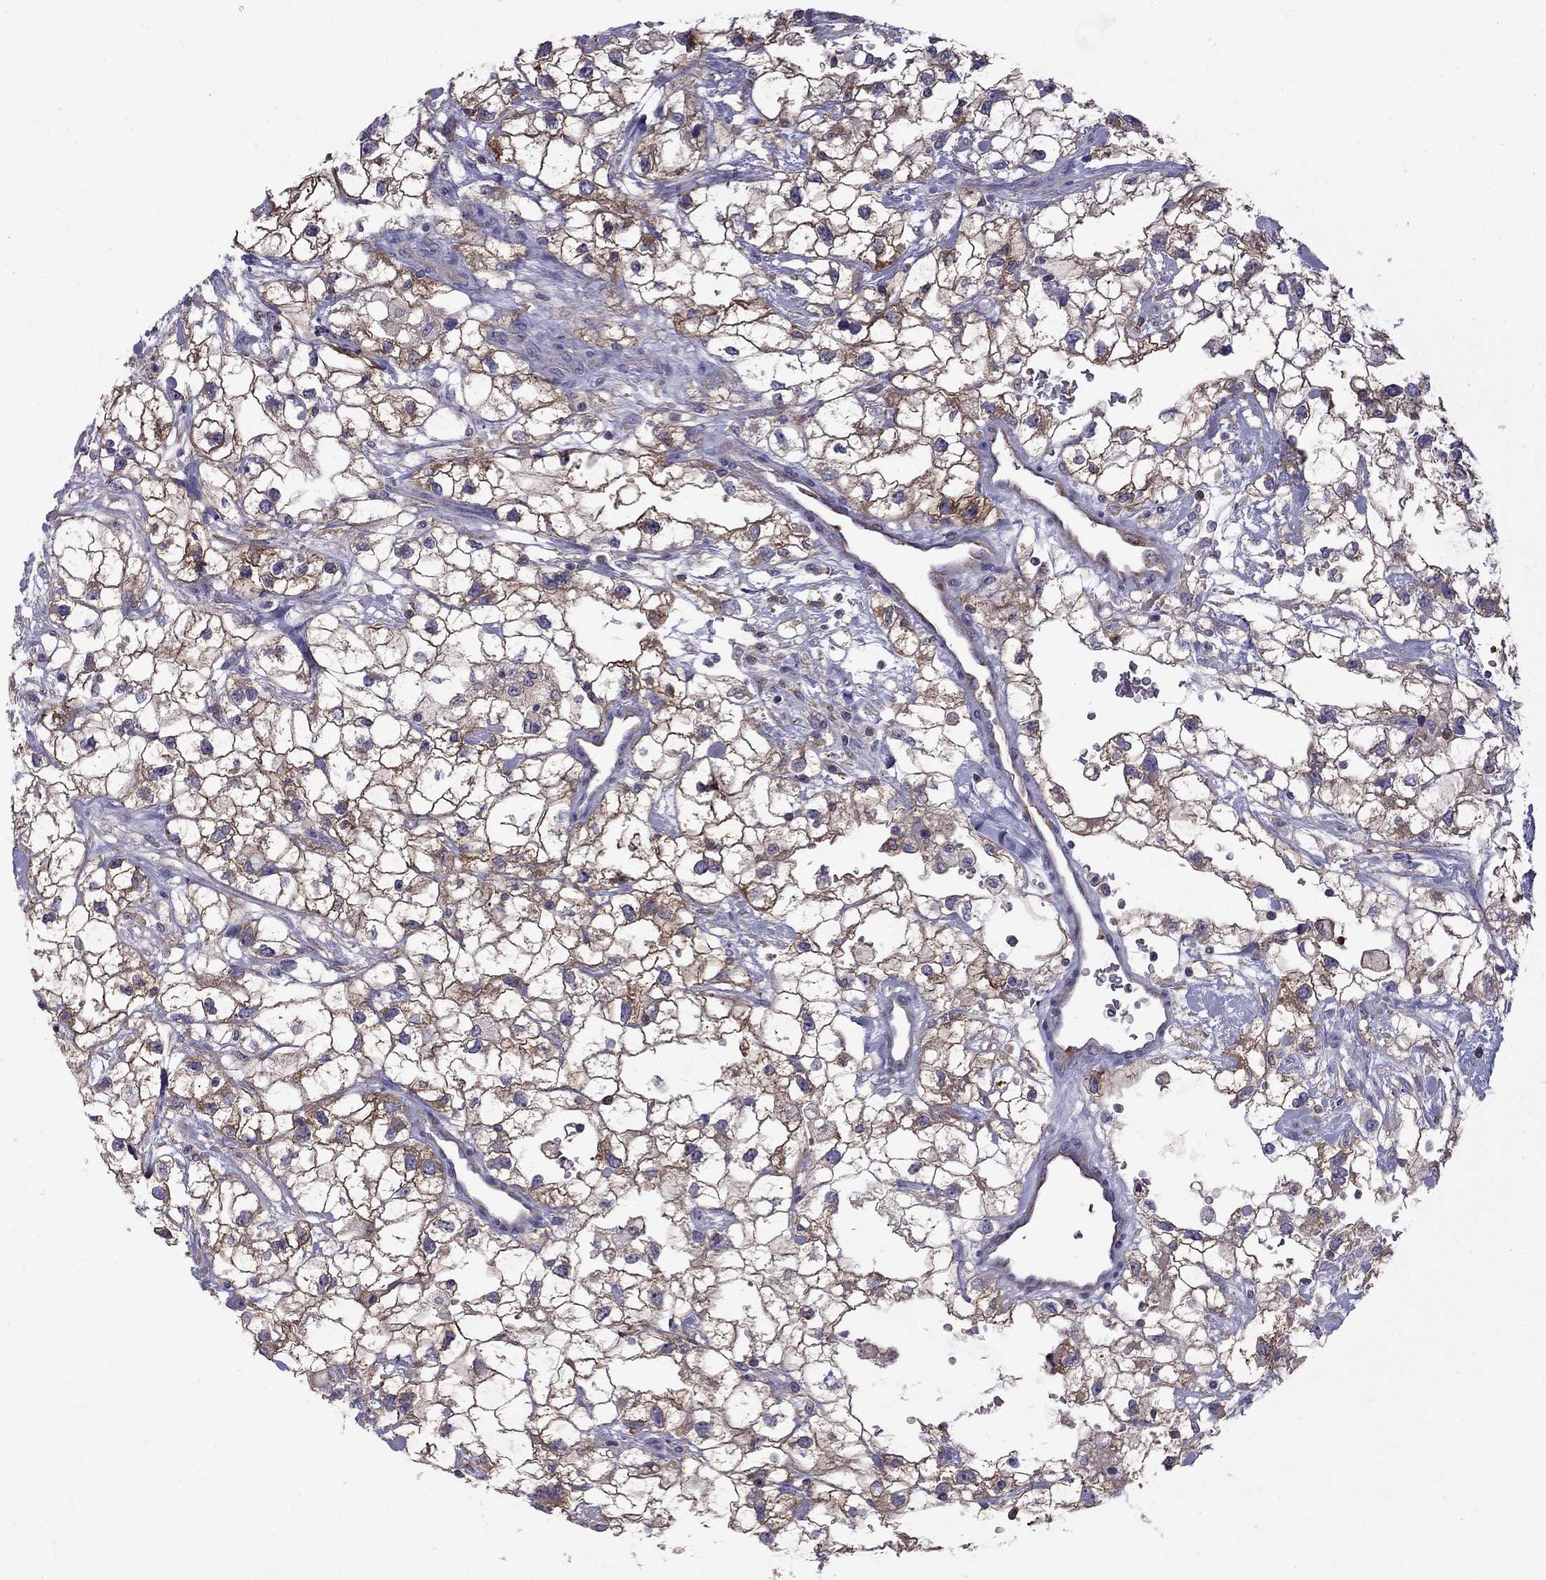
{"staining": {"intensity": "strong", "quantity": "25%-75%", "location": "cytoplasmic/membranous"}, "tissue": "renal cancer", "cell_type": "Tumor cells", "image_type": "cancer", "snomed": [{"axis": "morphology", "description": "Adenocarcinoma, NOS"}, {"axis": "topography", "description": "Kidney"}], "caption": "Human adenocarcinoma (renal) stained for a protein (brown) displays strong cytoplasmic/membranous positive staining in about 25%-75% of tumor cells.", "gene": "EIF4E3", "patient": {"sex": "male", "age": 59}}